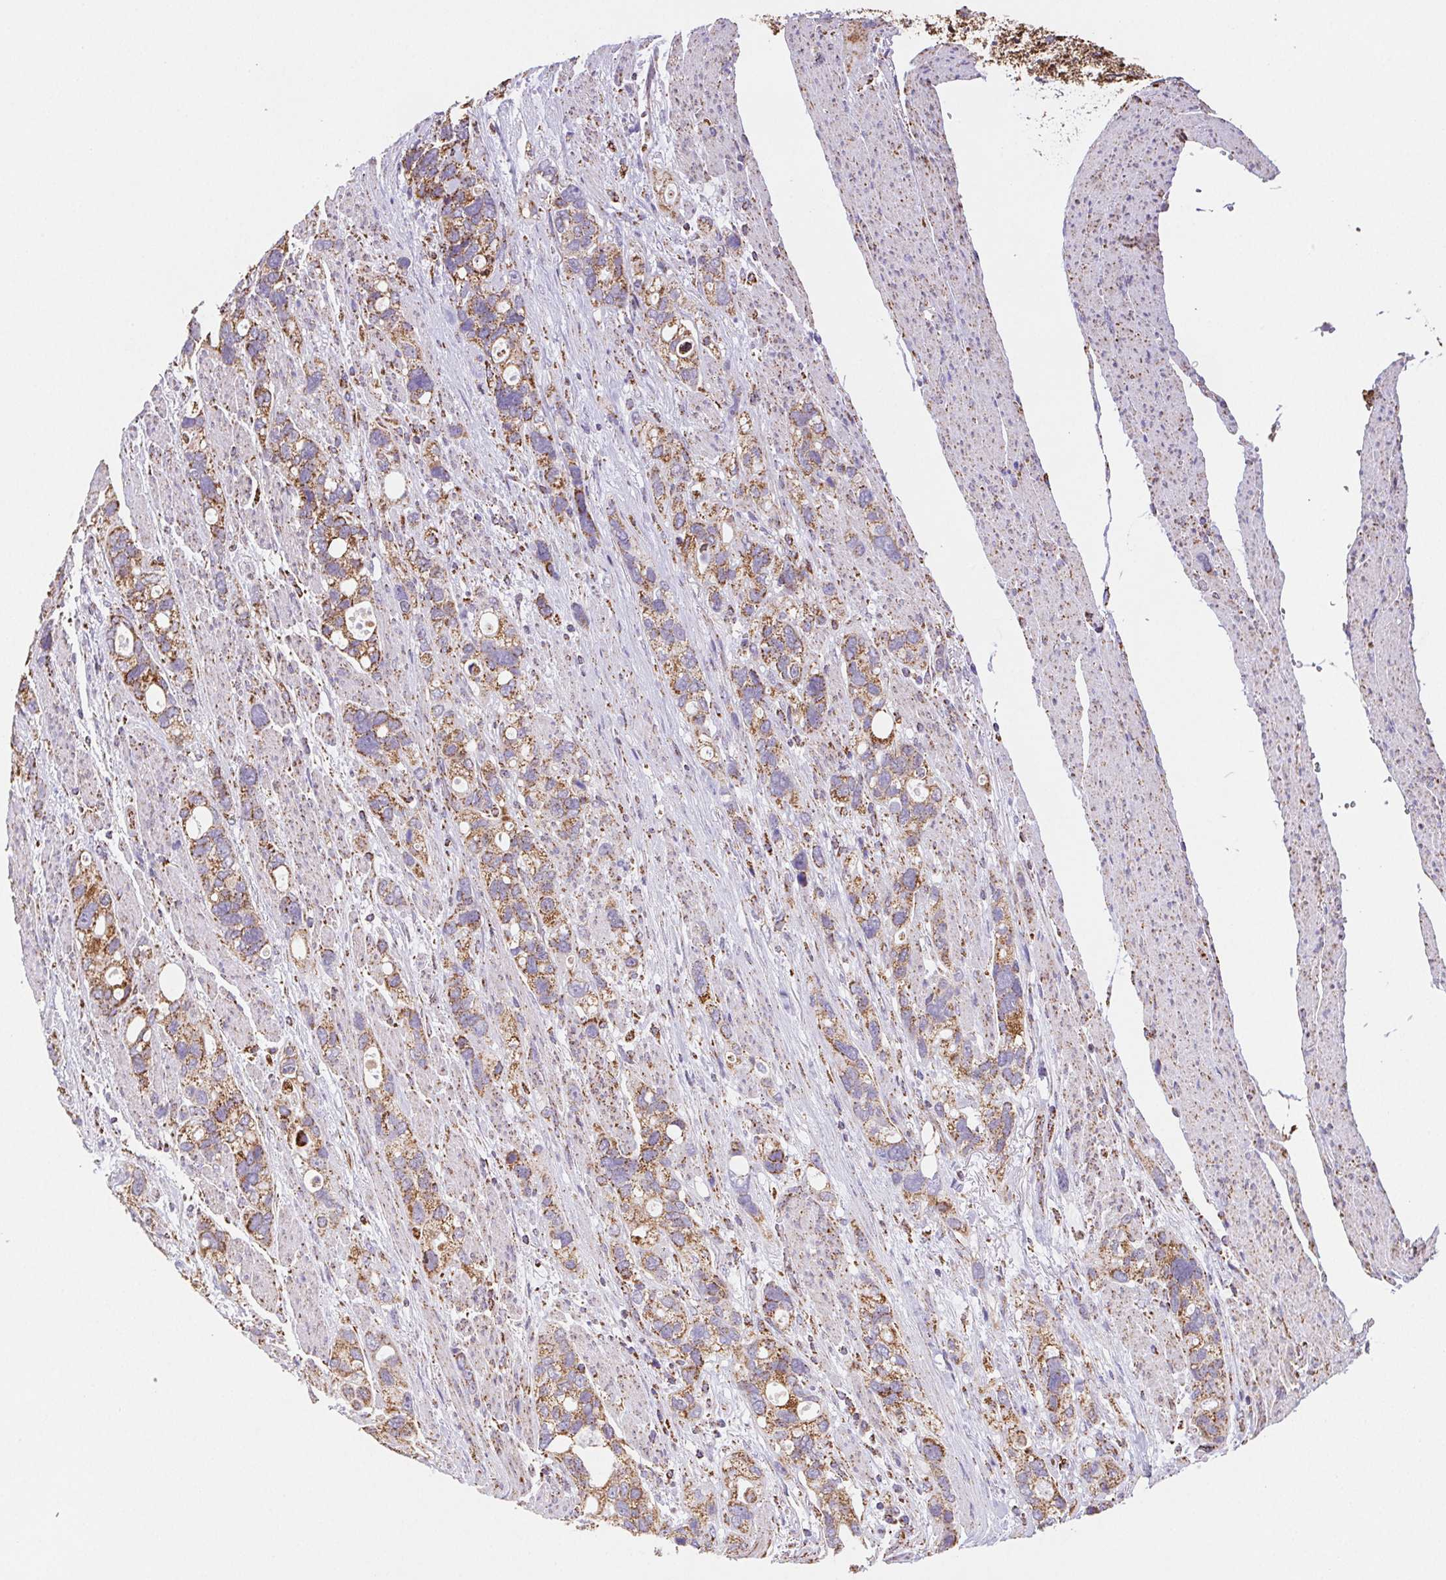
{"staining": {"intensity": "moderate", "quantity": ">75%", "location": "cytoplasmic/membranous"}, "tissue": "stomach cancer", "cell_type": "Tumor cells", "image_type": "cancer", "snomed": [{"axis": "morphology", "description": "Adenocarcinoma, NOS"}, {"axis": "topography", "description": "Stomach, upper"}], "caption": "Immunohistochemistry (DAB) staining of human stomach adenocarcinoma exhibits moderate cytoplasmic/membranous protein positivity in about >75% of tumor cells. (IHC, brightfield microscopy, high magnification).", "gene": "NIPSNAP2", "patient": {"sex": "female", "age": 81}}